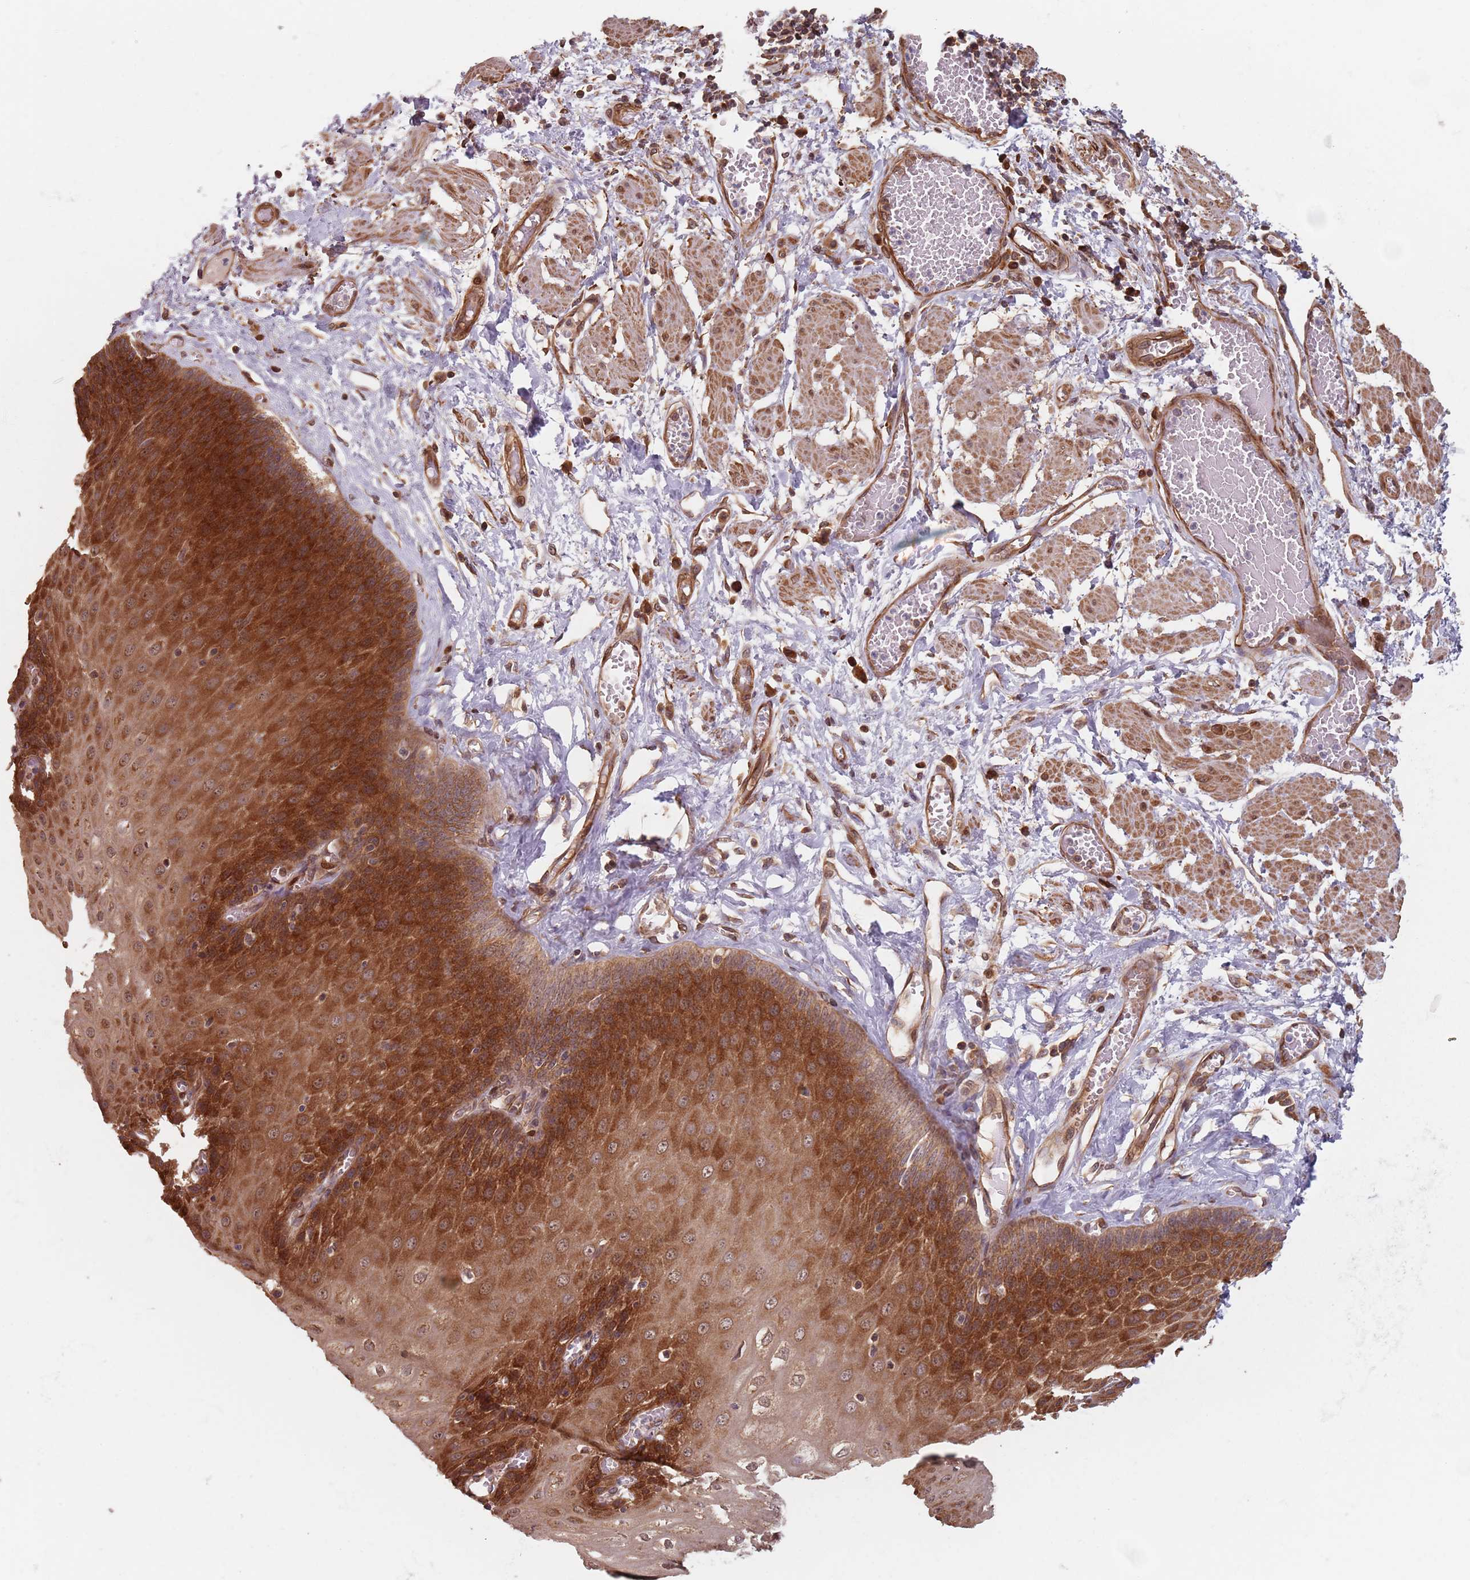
{"staining": {"intensity": "strong", "quantity": ">75%", "location": "cytoplasmic/membranous"}, "tissue": "esophagus", "cell_type": "Squamous epithelial cells", "image_type": "normal", "snomed": [{"axis": "morphology", "description": "Normal tissue, NOS"}, {"axis": "topography", "description": "Esophagus"}], "caption": "Strong cytoplasmic/membranous staining is identified in about >75% of squamous epithelial cells in unremarkable esophagus.", "gene": "NOTCH3", "patient": {"sex": "male", "age": 60}}